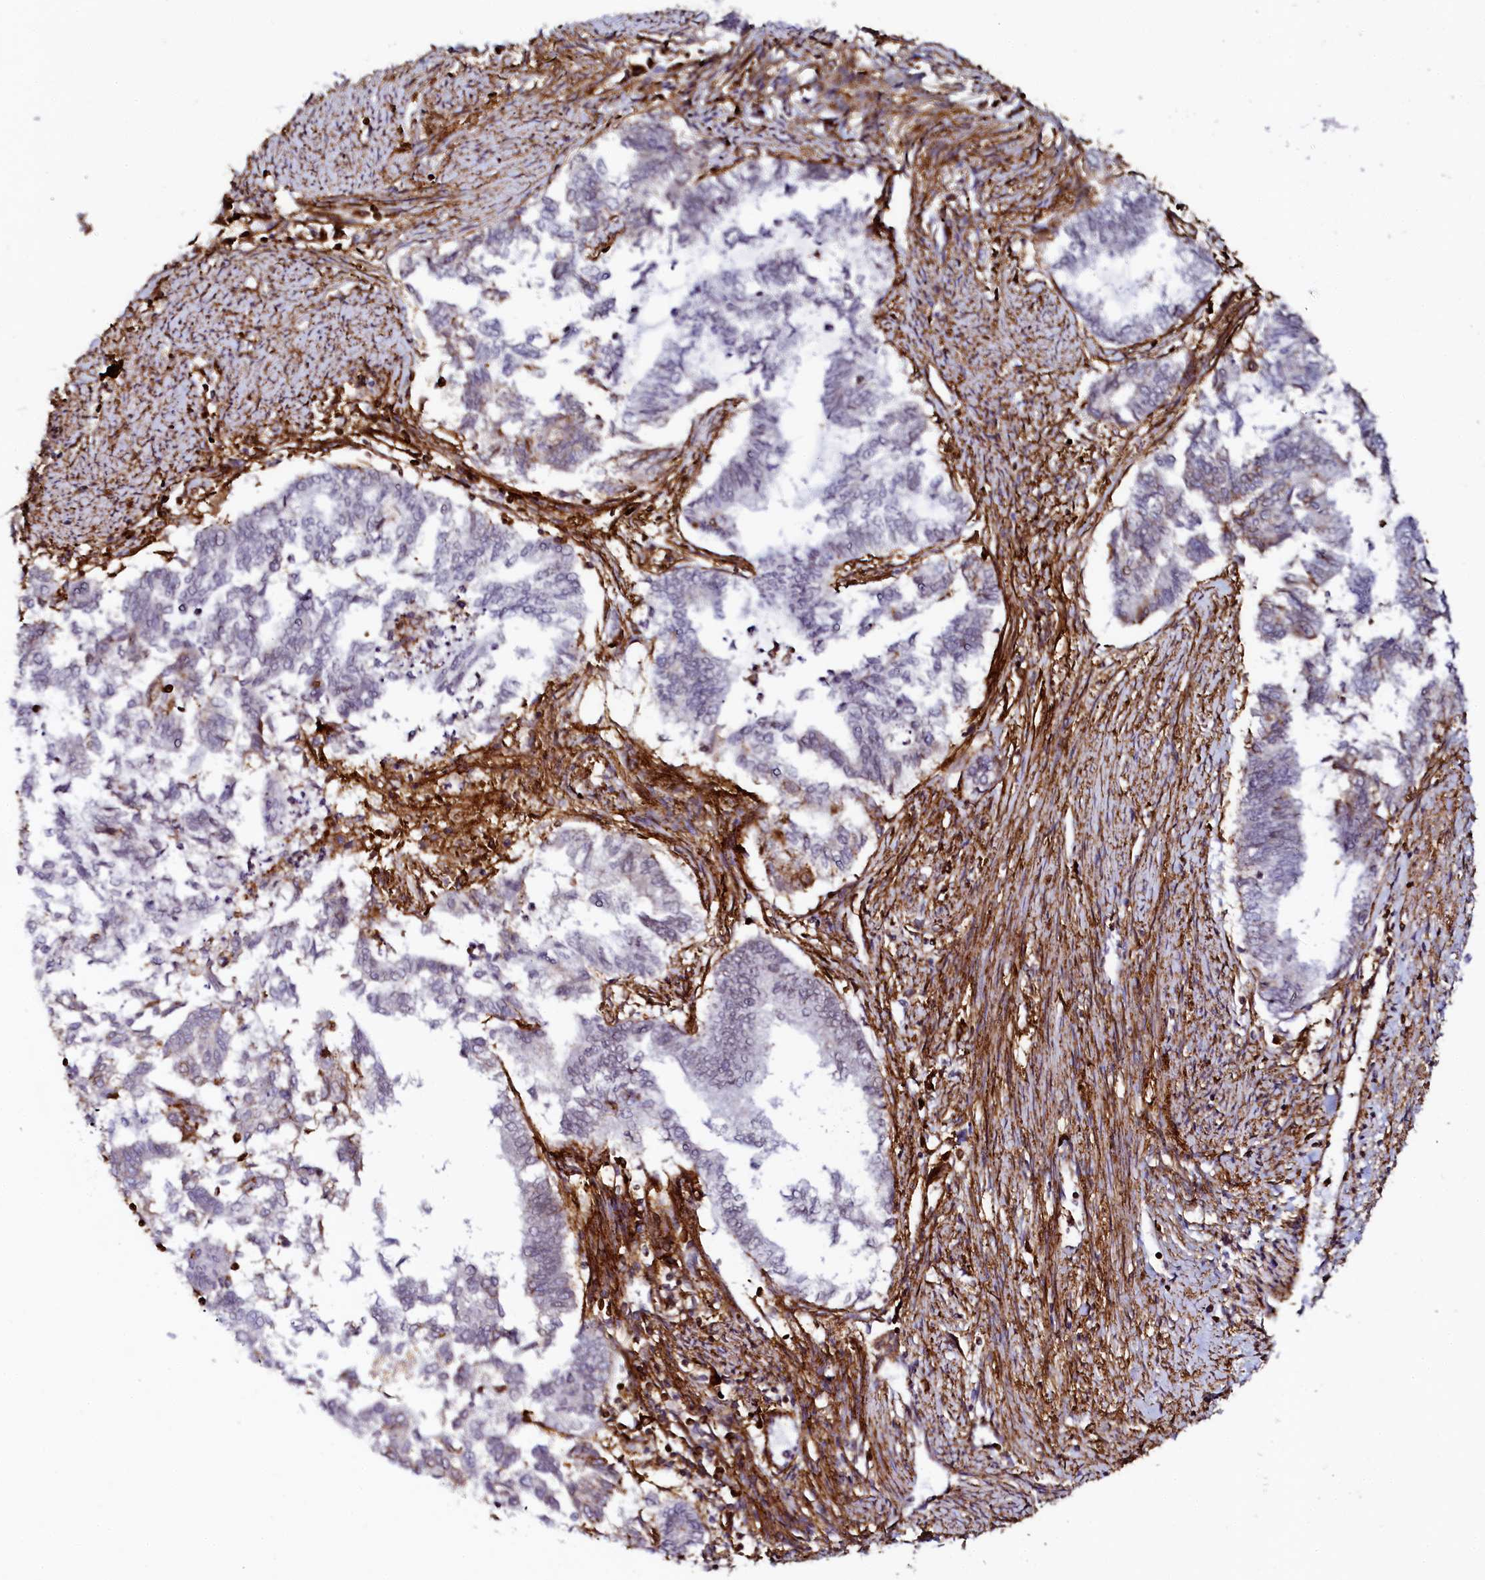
{"staining": {"intensity": "negative", "quantity": "none", "location": "none"}, "tissue": "endometrial cancer", "cell_type": "Tumor cells", "image_type": "cancer", "snomed": [{"axis": "morphology", "description": "Adenocarcinoma, NOS"}, {"axis": "topography", "description": "Endometrium"}], "caption": "Endometrial cancer was stained to show a protein in brown. There is no significant expression in tumor cells. (Brightfield microscopy of DAB (3,3'-diaminobenzidine) IHC at high magnification).", "gene": "AAAS", "patient": {"sex": "female", "age": 79}}